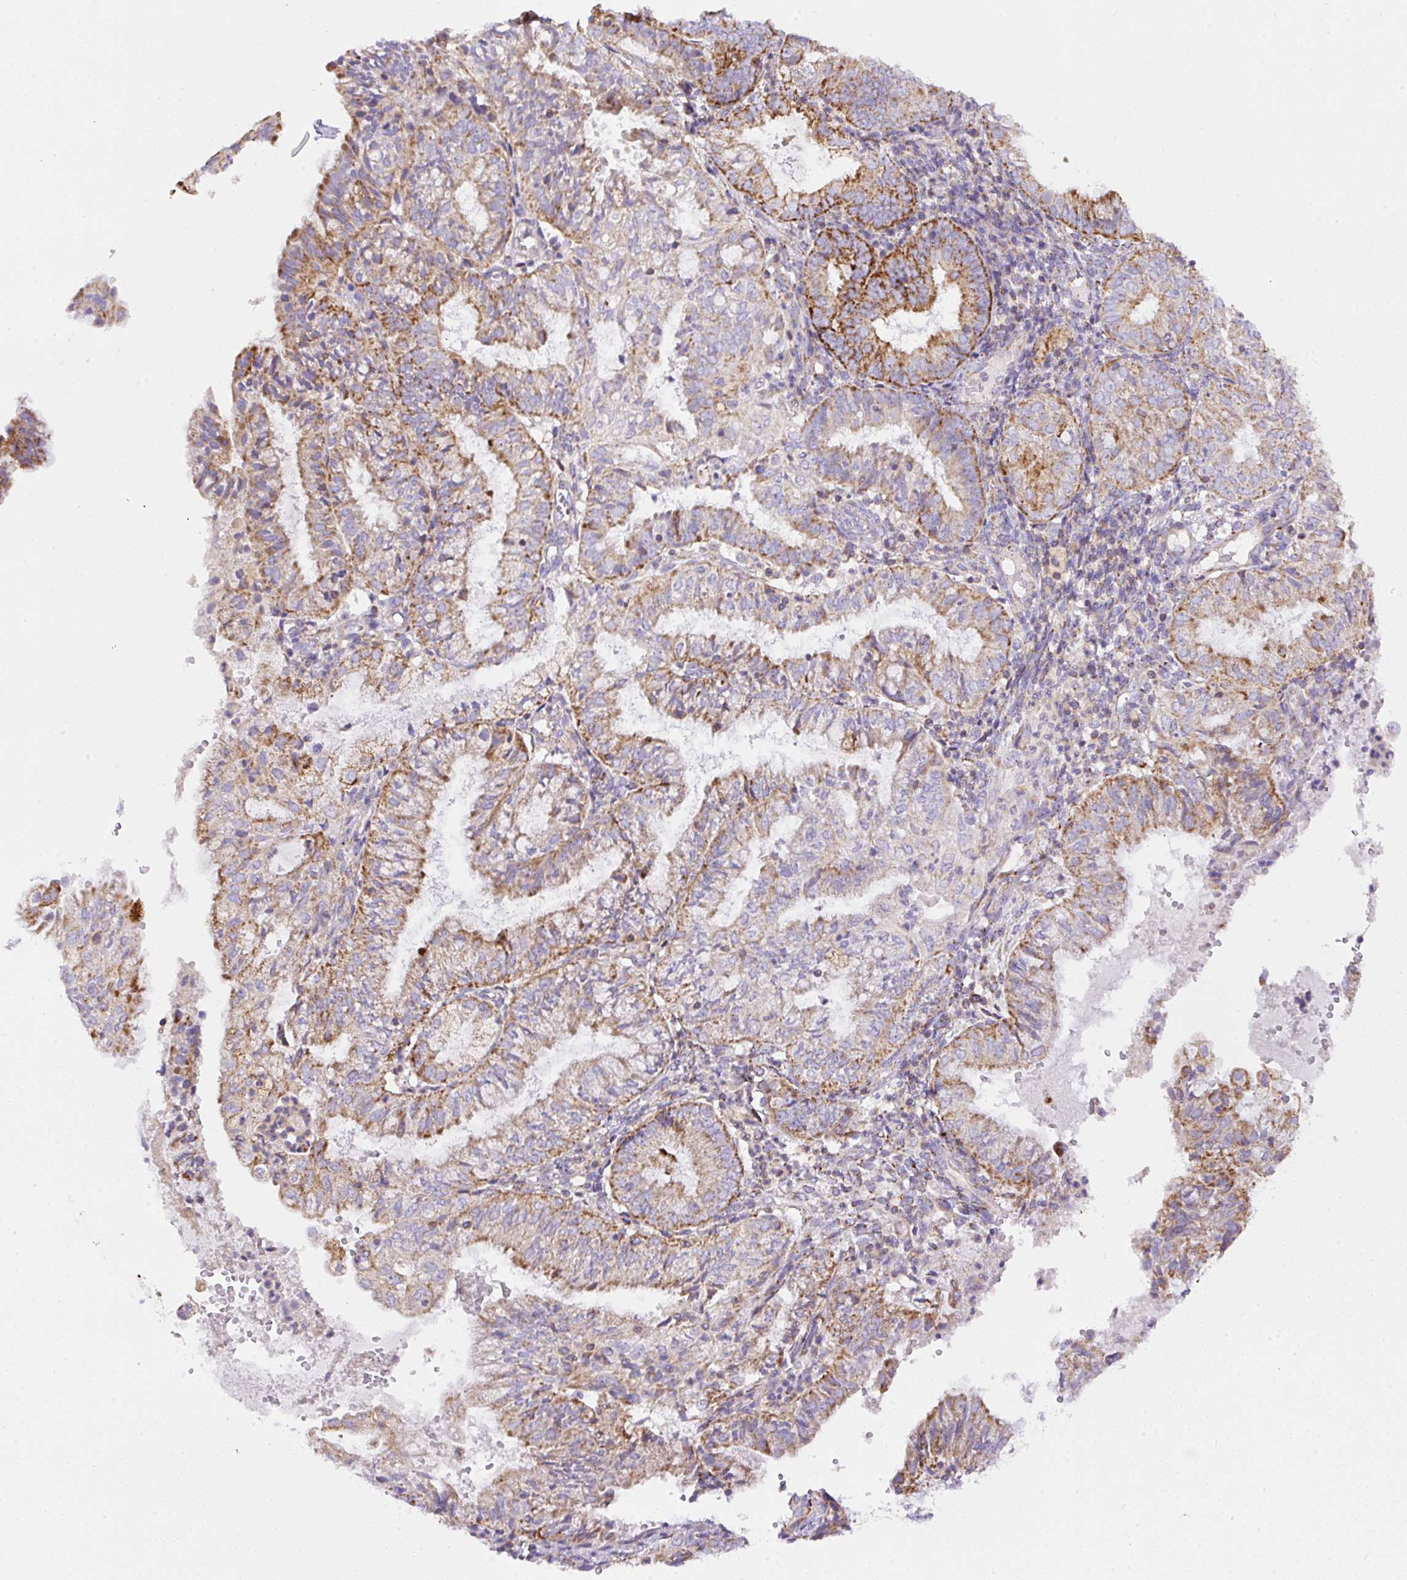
{"staining": {"intensity": "moderate", "quantity": "25%-75%", "location": "cytoplasmic/membranous"}, "tissue": "endometrial cancer", "cell_type": "Tumor cells", "image_type": "cancer", "snomed": [{"axis": "morphology", "description": "Adenocarcinoma, NOS"}, {"axis": "topography", "description": "Endometrium"}], "caption": "Human endometrial cancer (adenocarcinoma) stained with a brown dye displays moderate cytoplasmic/membranous positive staining in approximately 25%-75% of tumor cells.", "gene": "NF1", "patient": {"sex": "female", "age": 55}}